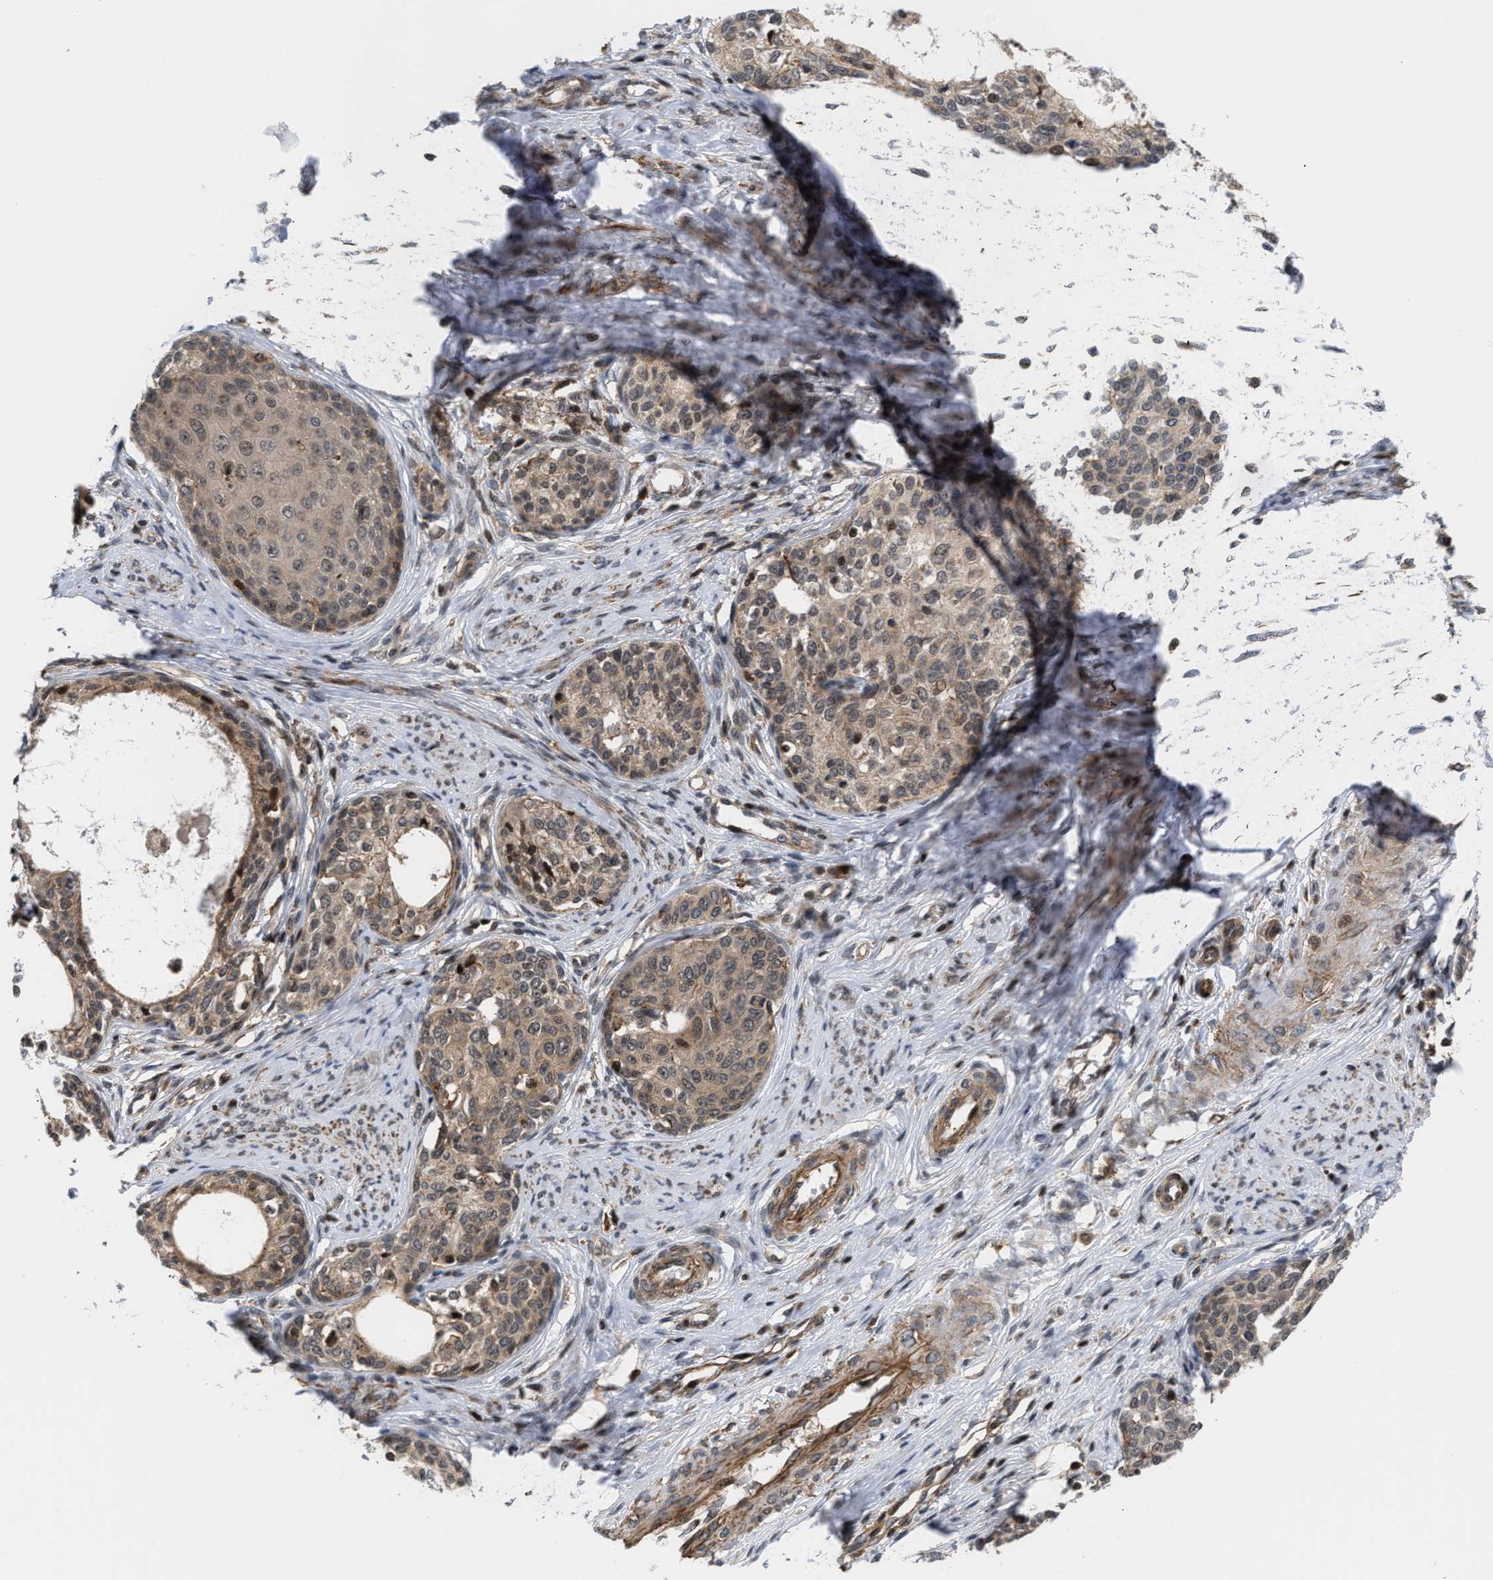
{"staining": {"intensity": "weak", "quantity": ">75%", "location": "cytoplasmic/membranous"}, "tissue": "cervical cancer", "cell_type": "Tumor cells", "image_type": "cancer", "snomed": [{"axis": "morphology", "description": "Squamous cell carcinoma, NOS"}, {"axis": "morphology", "description": "Adenocarcinoma, NOS"}, {"axis": "topography", "description": "Cervix"}], "caption": "IHC staining of cervical cancer (adenocarcinoma), which exhibits low levels of weak cytoplasmic/membranous positivity in about >75% of tumor cells indicating weak cytoplasmic/membranous protein positivity. The staining was performed using DAB (3,3'-diaminobenzidine) (brown) for protein detection and nuclei were counterstained in hematoxylin (blue).", "gene": "STAU2", "patient": {"sex": "female", "age": 52}}